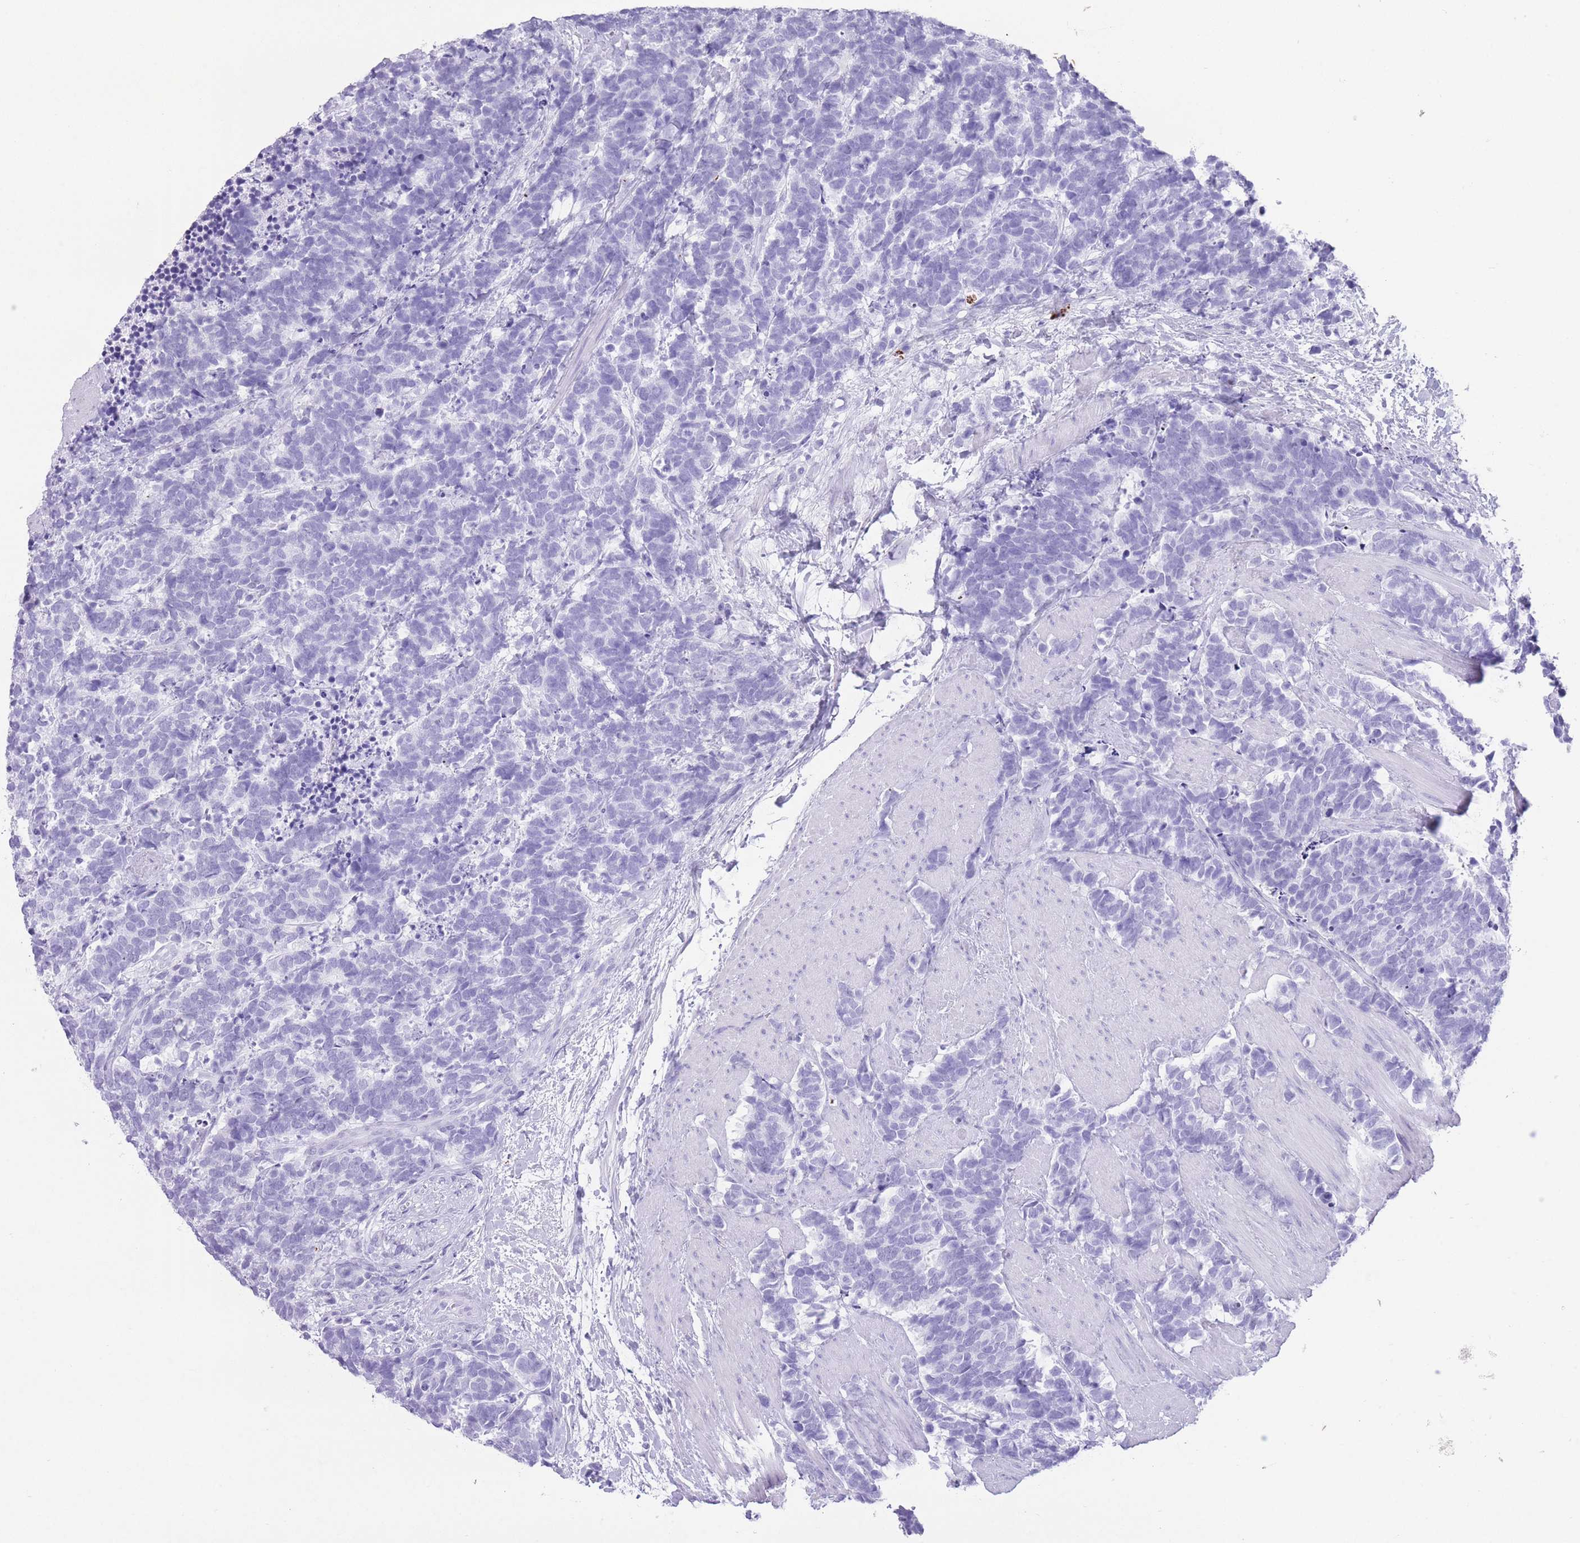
{"staining": {"intensity": "negative", "quantity": "none", "location": "none"}, "tissue": "carcinoid", "cell_type": "Tumor cells", "image_type": "cancer", "snomed": [{"axis": "morphology", "description": "Carcinoma, NOS"}, {"axis": "morphology", "description": "Carcinoid, malignant, NOS"}, {"axis": "topography", "description": "Prostate"}], "caption": "Immunohistochemistry image of neoplastic tissue: carcinoma stained with DAB (3,3'-diaminobenzidine) shows no significant protein expression in tumor cells.", "gene": "OR4F21", "patient": {"sex": "male", "age": 57}}